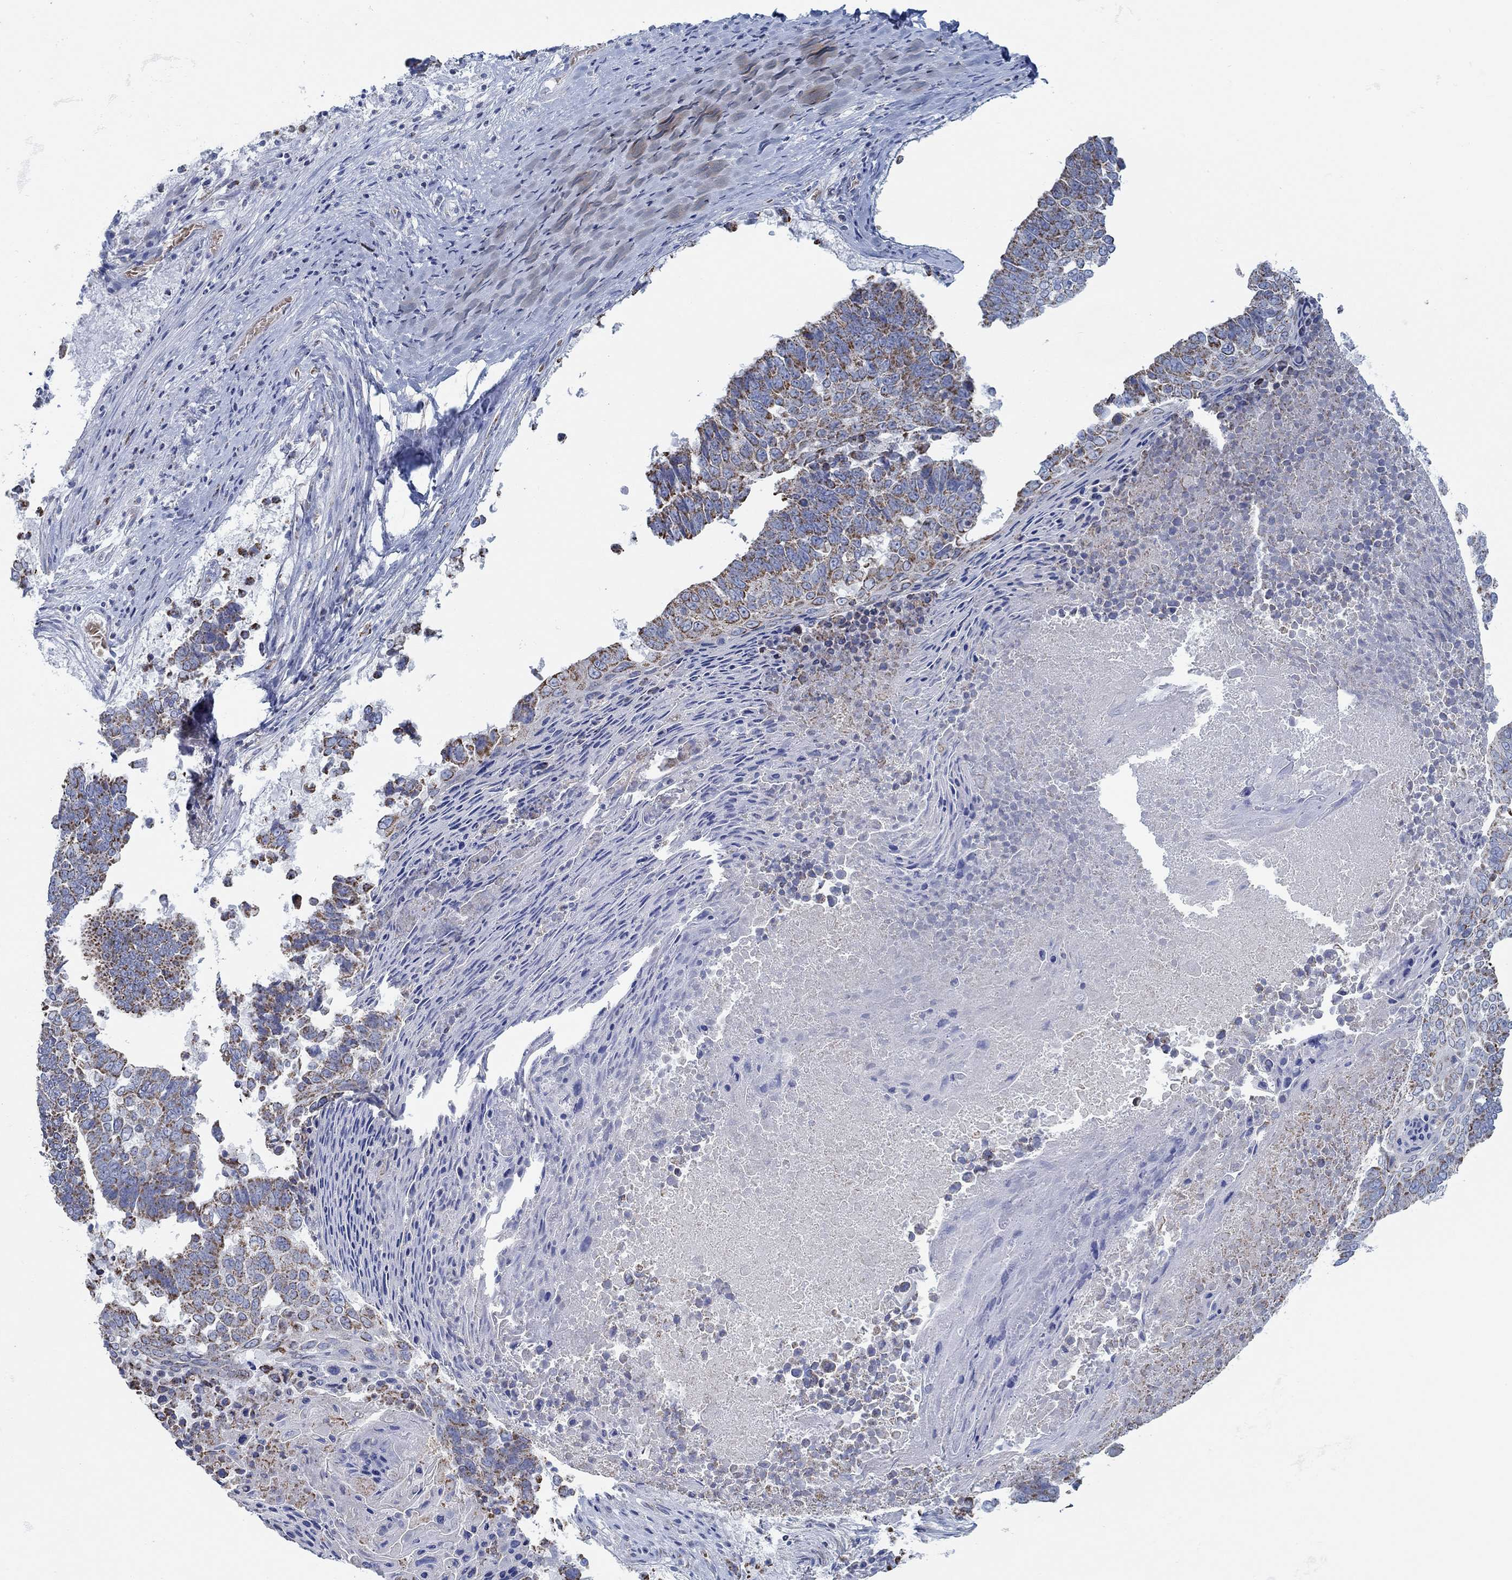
{"staining": {"intensity": "strong", "quantity": "<25%", "location": "cytoplasmic/membranous"}, "tissue": "lung cancer", "cell_type": "Tumor cells", "image_type": "cancer", "snomed": [{"axis": "morphology", "description": "Squamous cell carcinoma, NOS"}, {"axis": "topography", "description": "Lung"}], "caption": "There is medium levels of strong cytoplasmic/membranous staining in tumor cells of lung cancer, as demonstrated by immunohistochemical staining (brown color).", "gene": "GLOD5", "patient": {"sex": "male", "age": 73}}